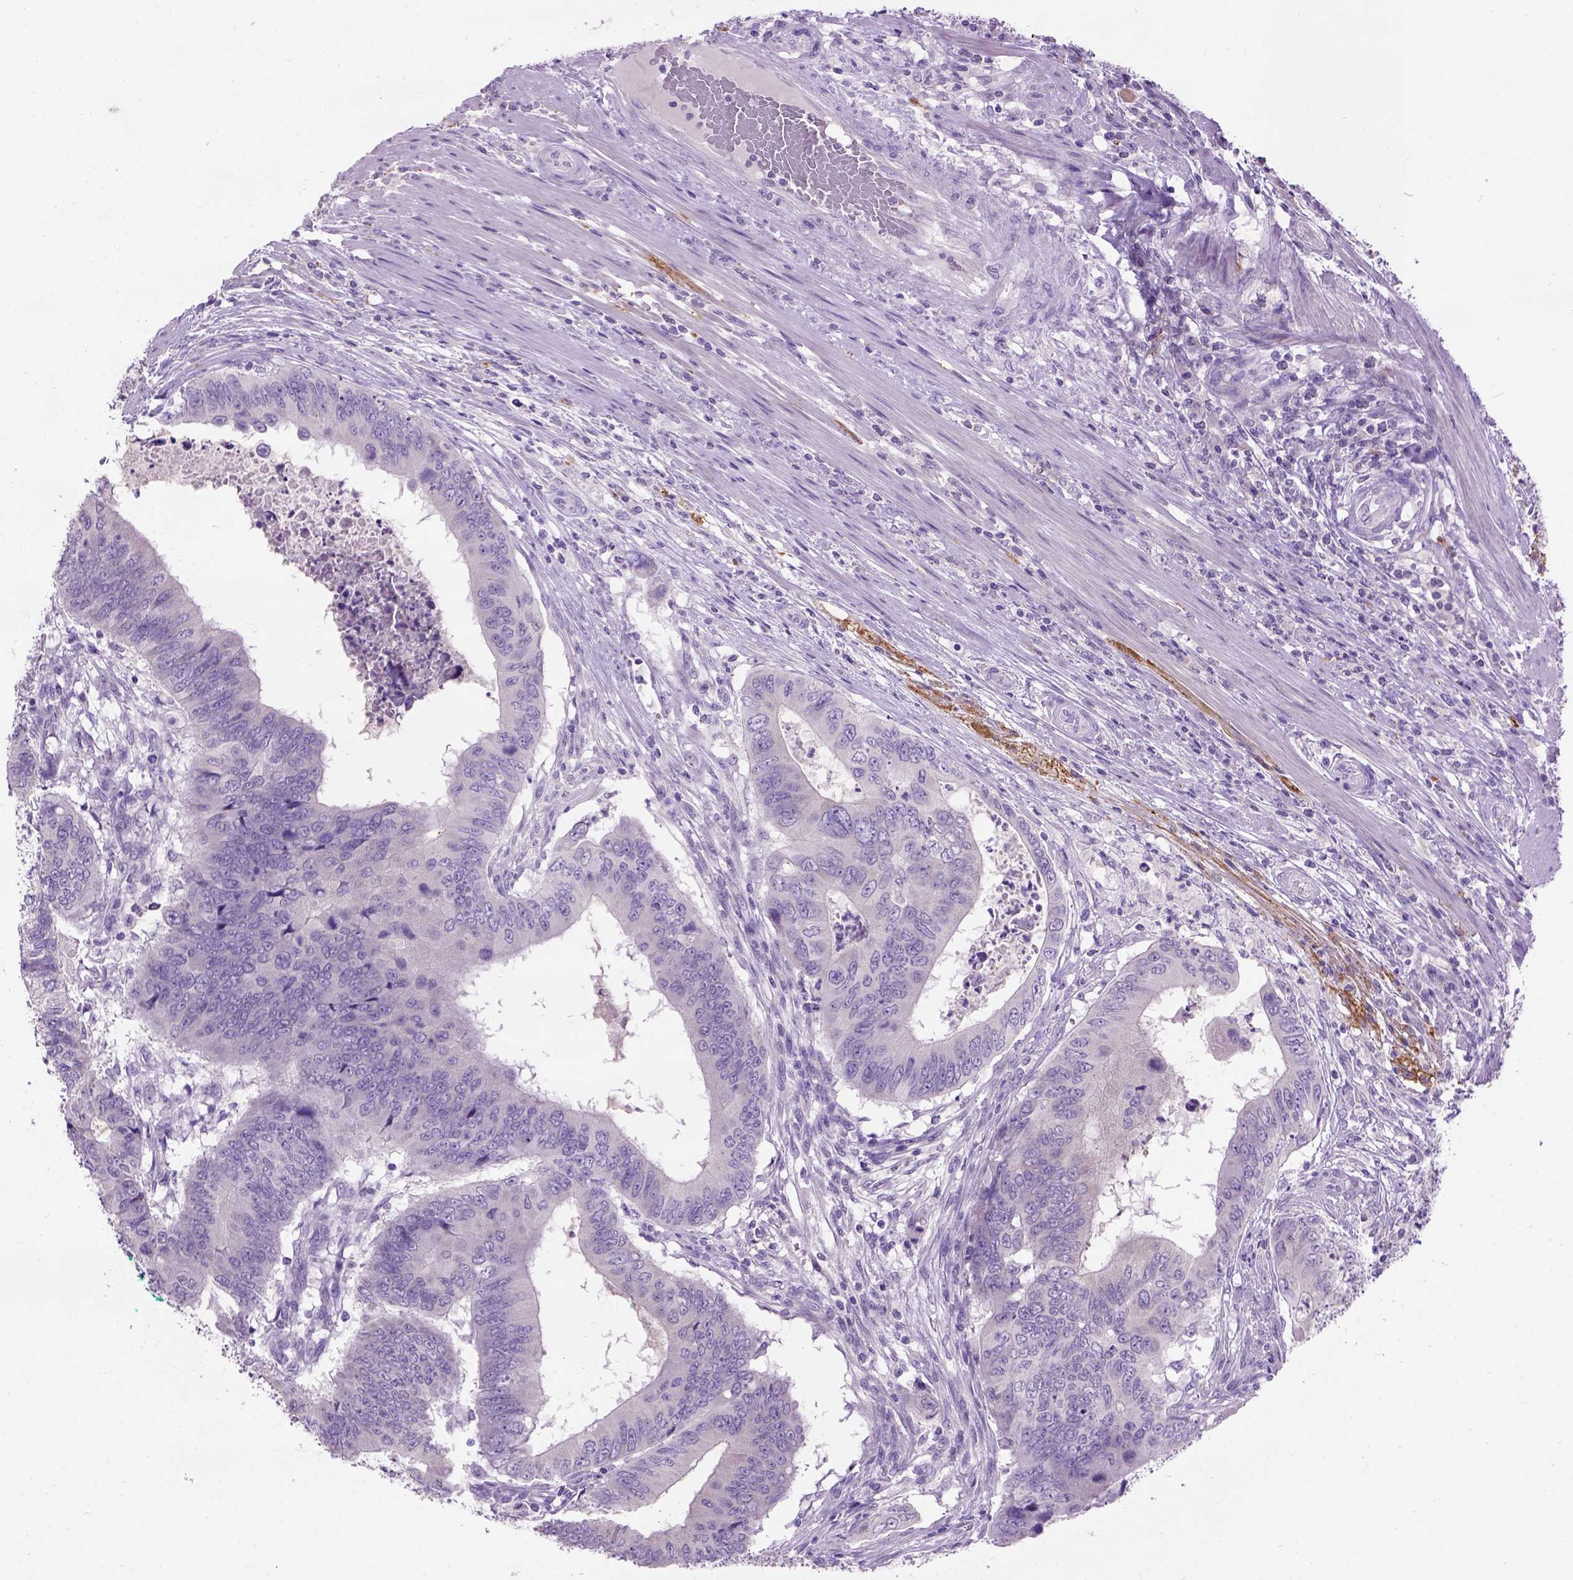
{"staining": {"intensity": "negative", "quantity": "none", "location": "none"}, "tissue": "colorectal cancer", "cell_type": "Tumor cells", "image_type": "cancer", "snomed": [{"axis": "morphology", "description": "Adenocarcinoma, NOS"}, {"axis": "topography", "description": "Colon"}], "caption": "Colorectal cancer (adenocarcinoma) was stained to show a protein in brown. There is no significant positivity in tumor cells.", "gene": "MAPT", "patient": {"sex": "male", "age": 53}}